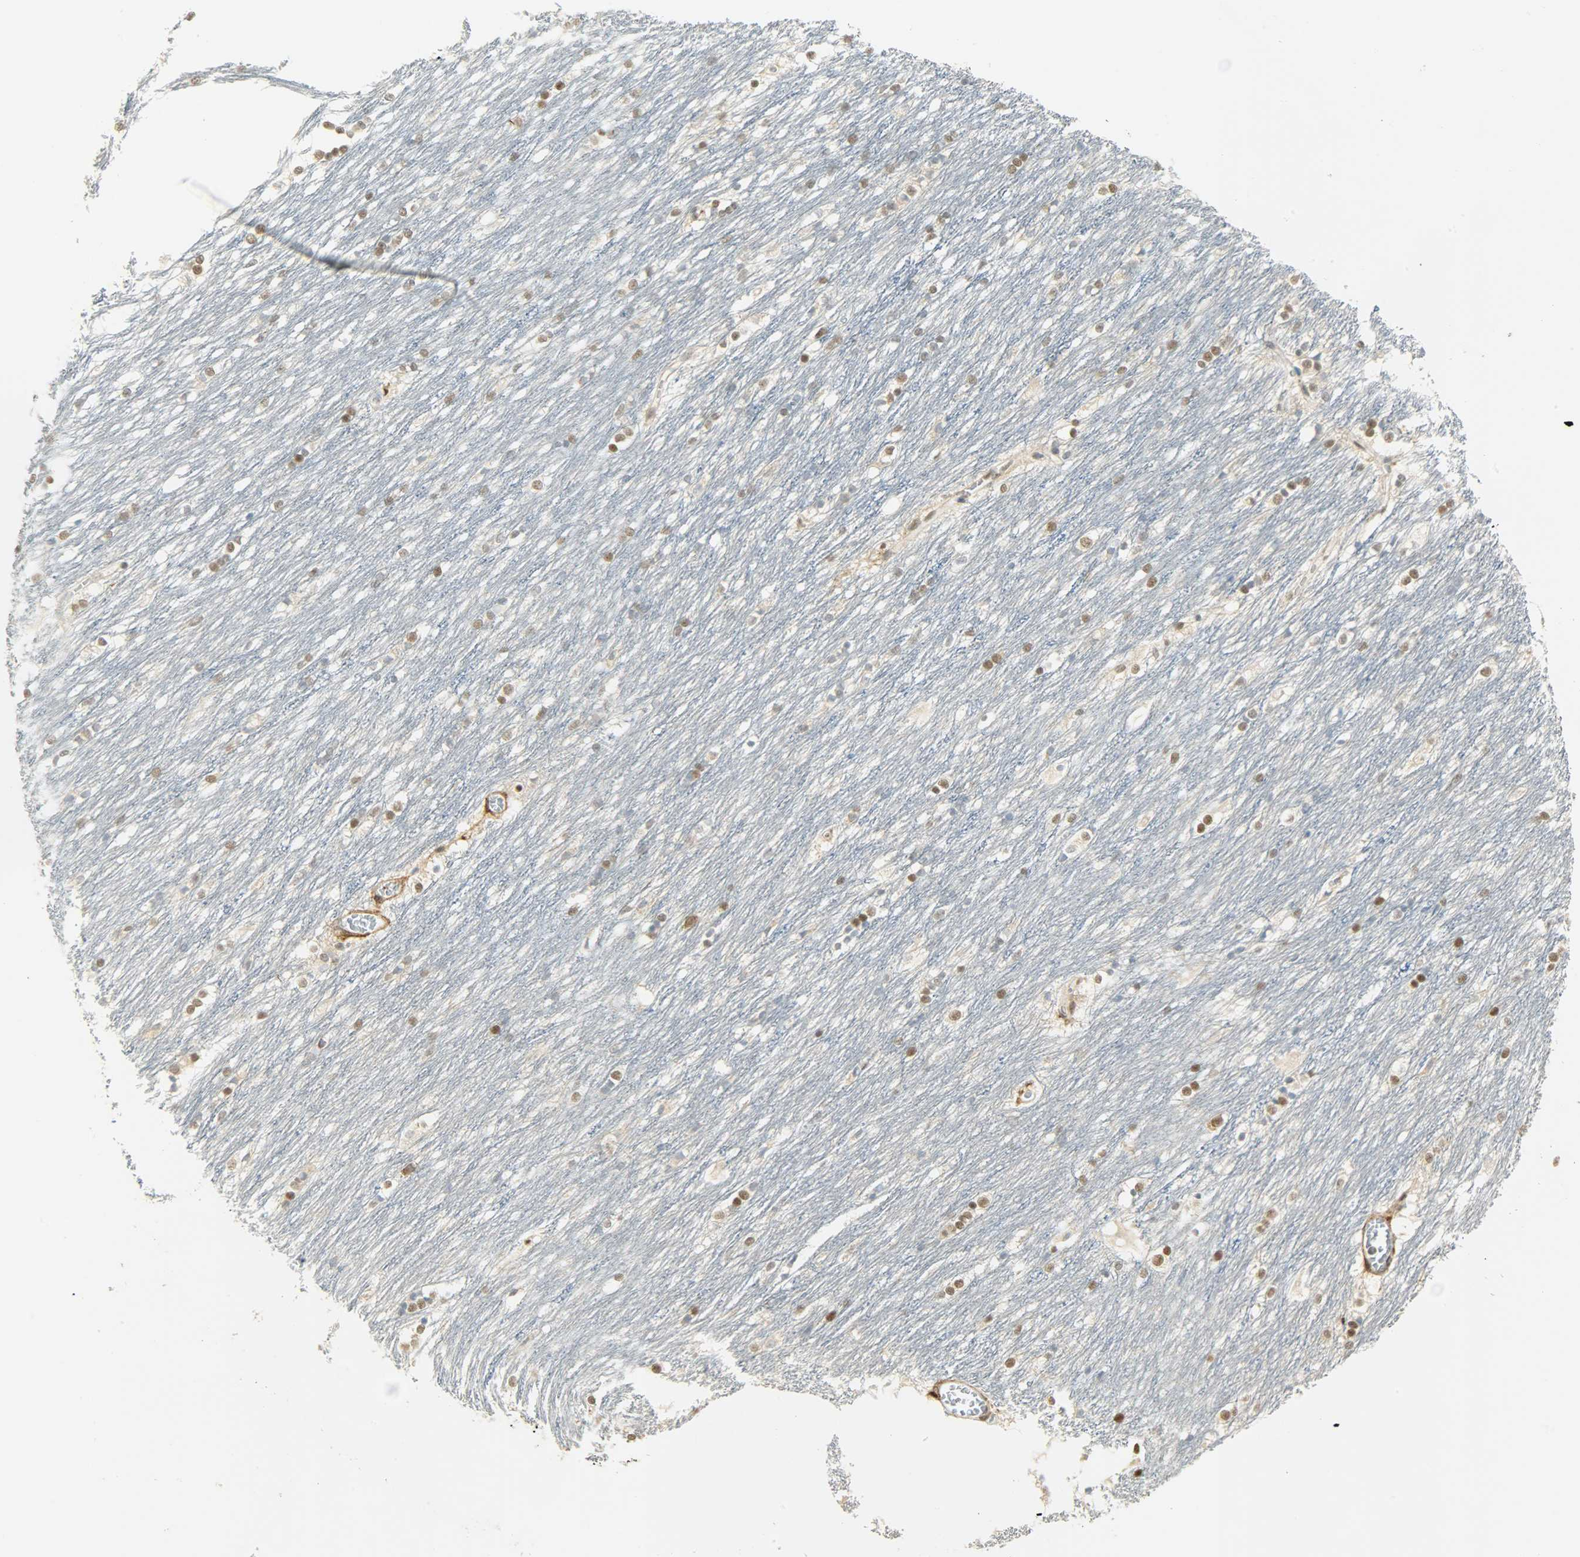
{"staining": {"intensity": "weak", "quantity": "25%-75%", "location": "nuclear"}, "tissue": "caudate", "cell_type": "Glial cells", "image_type": "normal", "snomed": [{"axis": "morphology", "description": "Normal tissue, NOS"}, {"axis": "topography", "description": "Lateral ventricle wall"}], "caption": "IHC micrograph of benign caudate: human caudate stained using immunohistochemistry (IHC) reveals low levels of weak protein expression localized specifically in the nuclear of glial cells, appearing as a nuclear brown color.", "gene": "NGFR", "patient": {"sex": "female", "age": 19}}